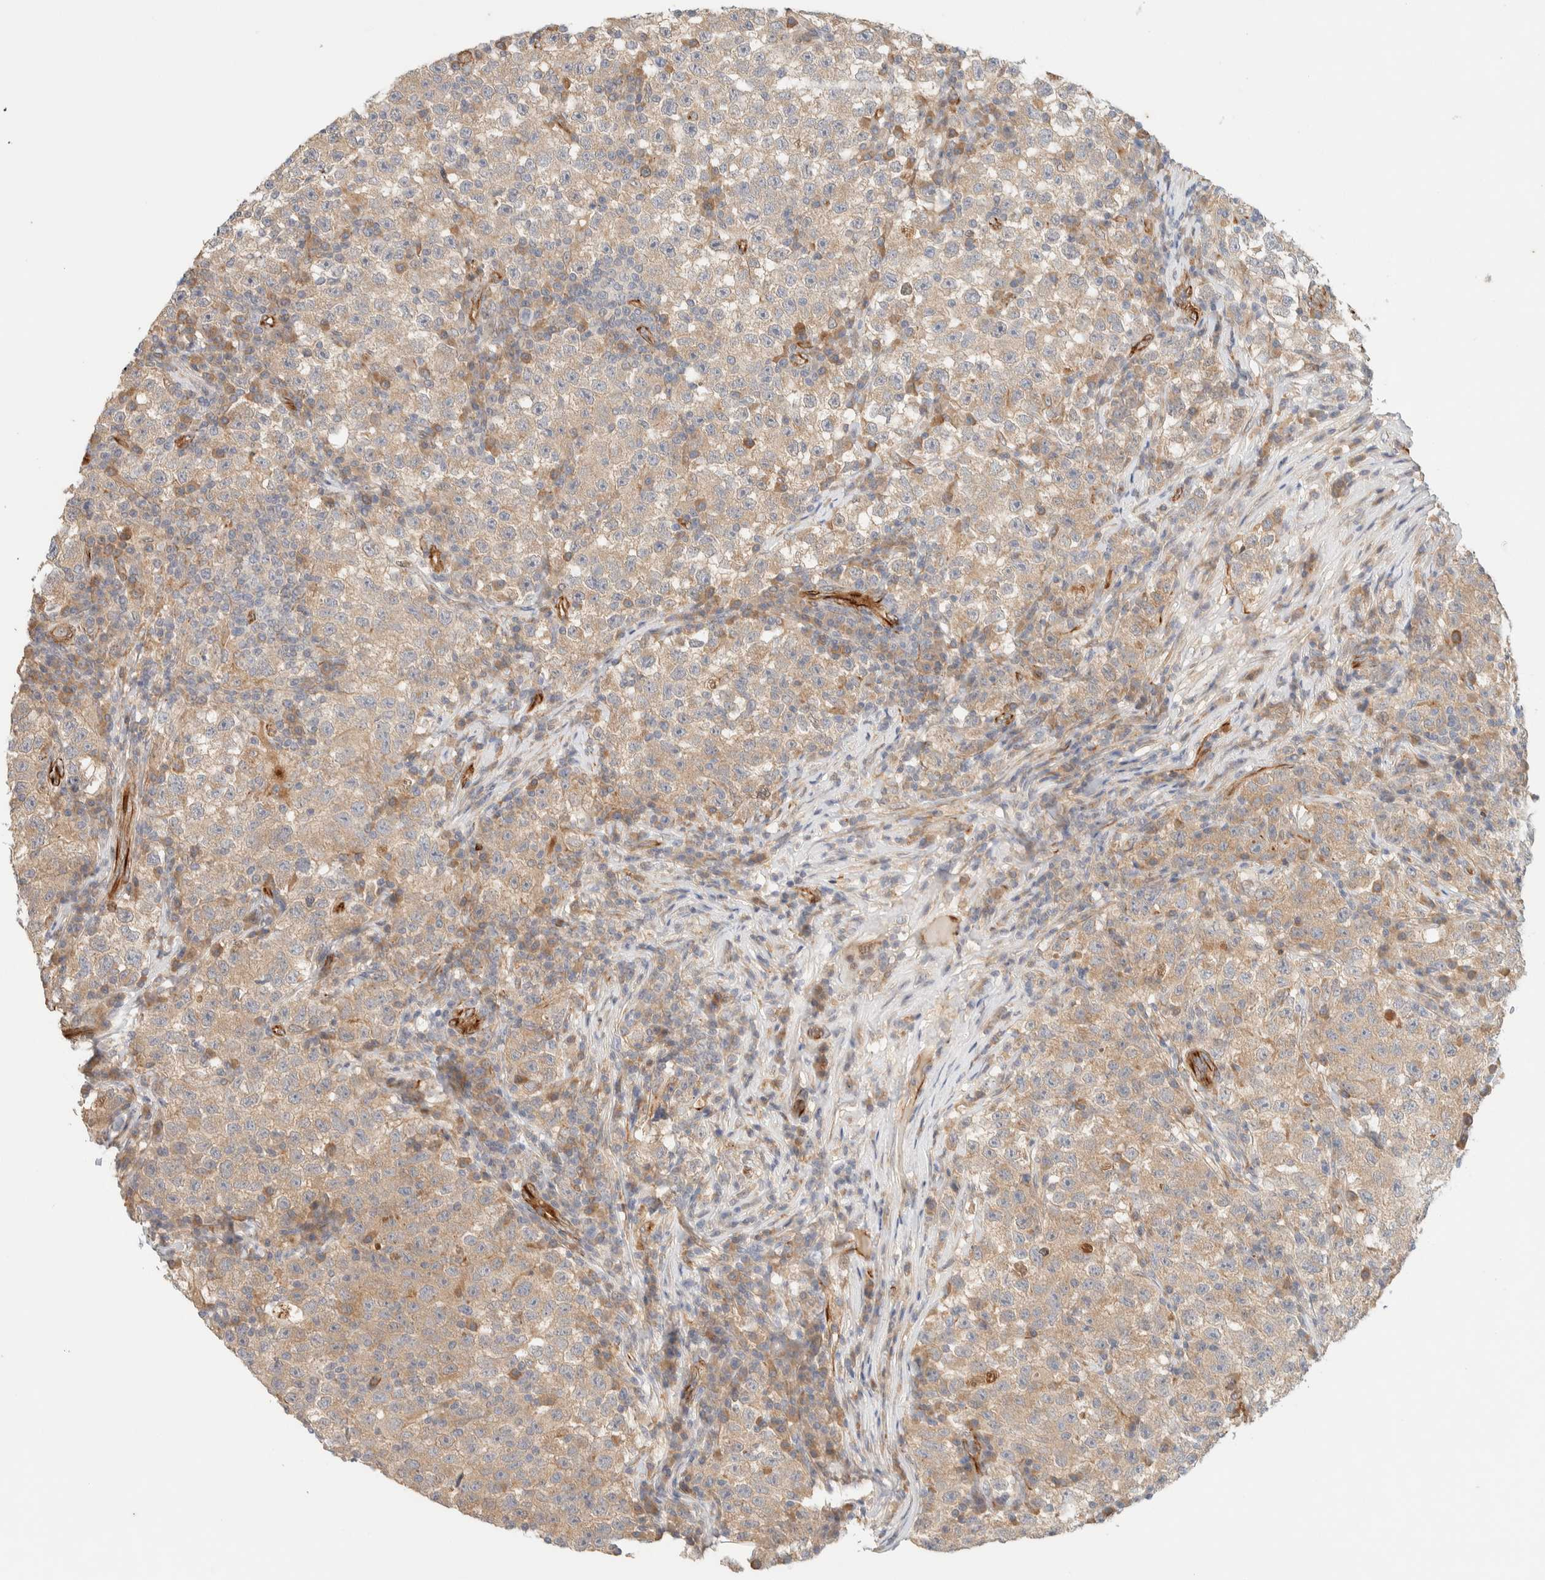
{"staining": {"intensity": "weak", "quantity": ">75%", "location": "cytoplasmic/membranous"}, "tissue": "testis cancer", "cell_type": "Tumor cells", "image_type": "cancer", "snomed": [{"axis": "morphology", "description": "Seminoma, NOS"}, {"axis": "topography", "description": "Testis"}], "caption": "Testis cancer was stained to show a protein in brown. There is low levels of weak cytoplasmic/membranous positivity in approximately >75% of tumor cells.", "gene": "FAT1", "patient": {"sex": "male", "age": 22}}